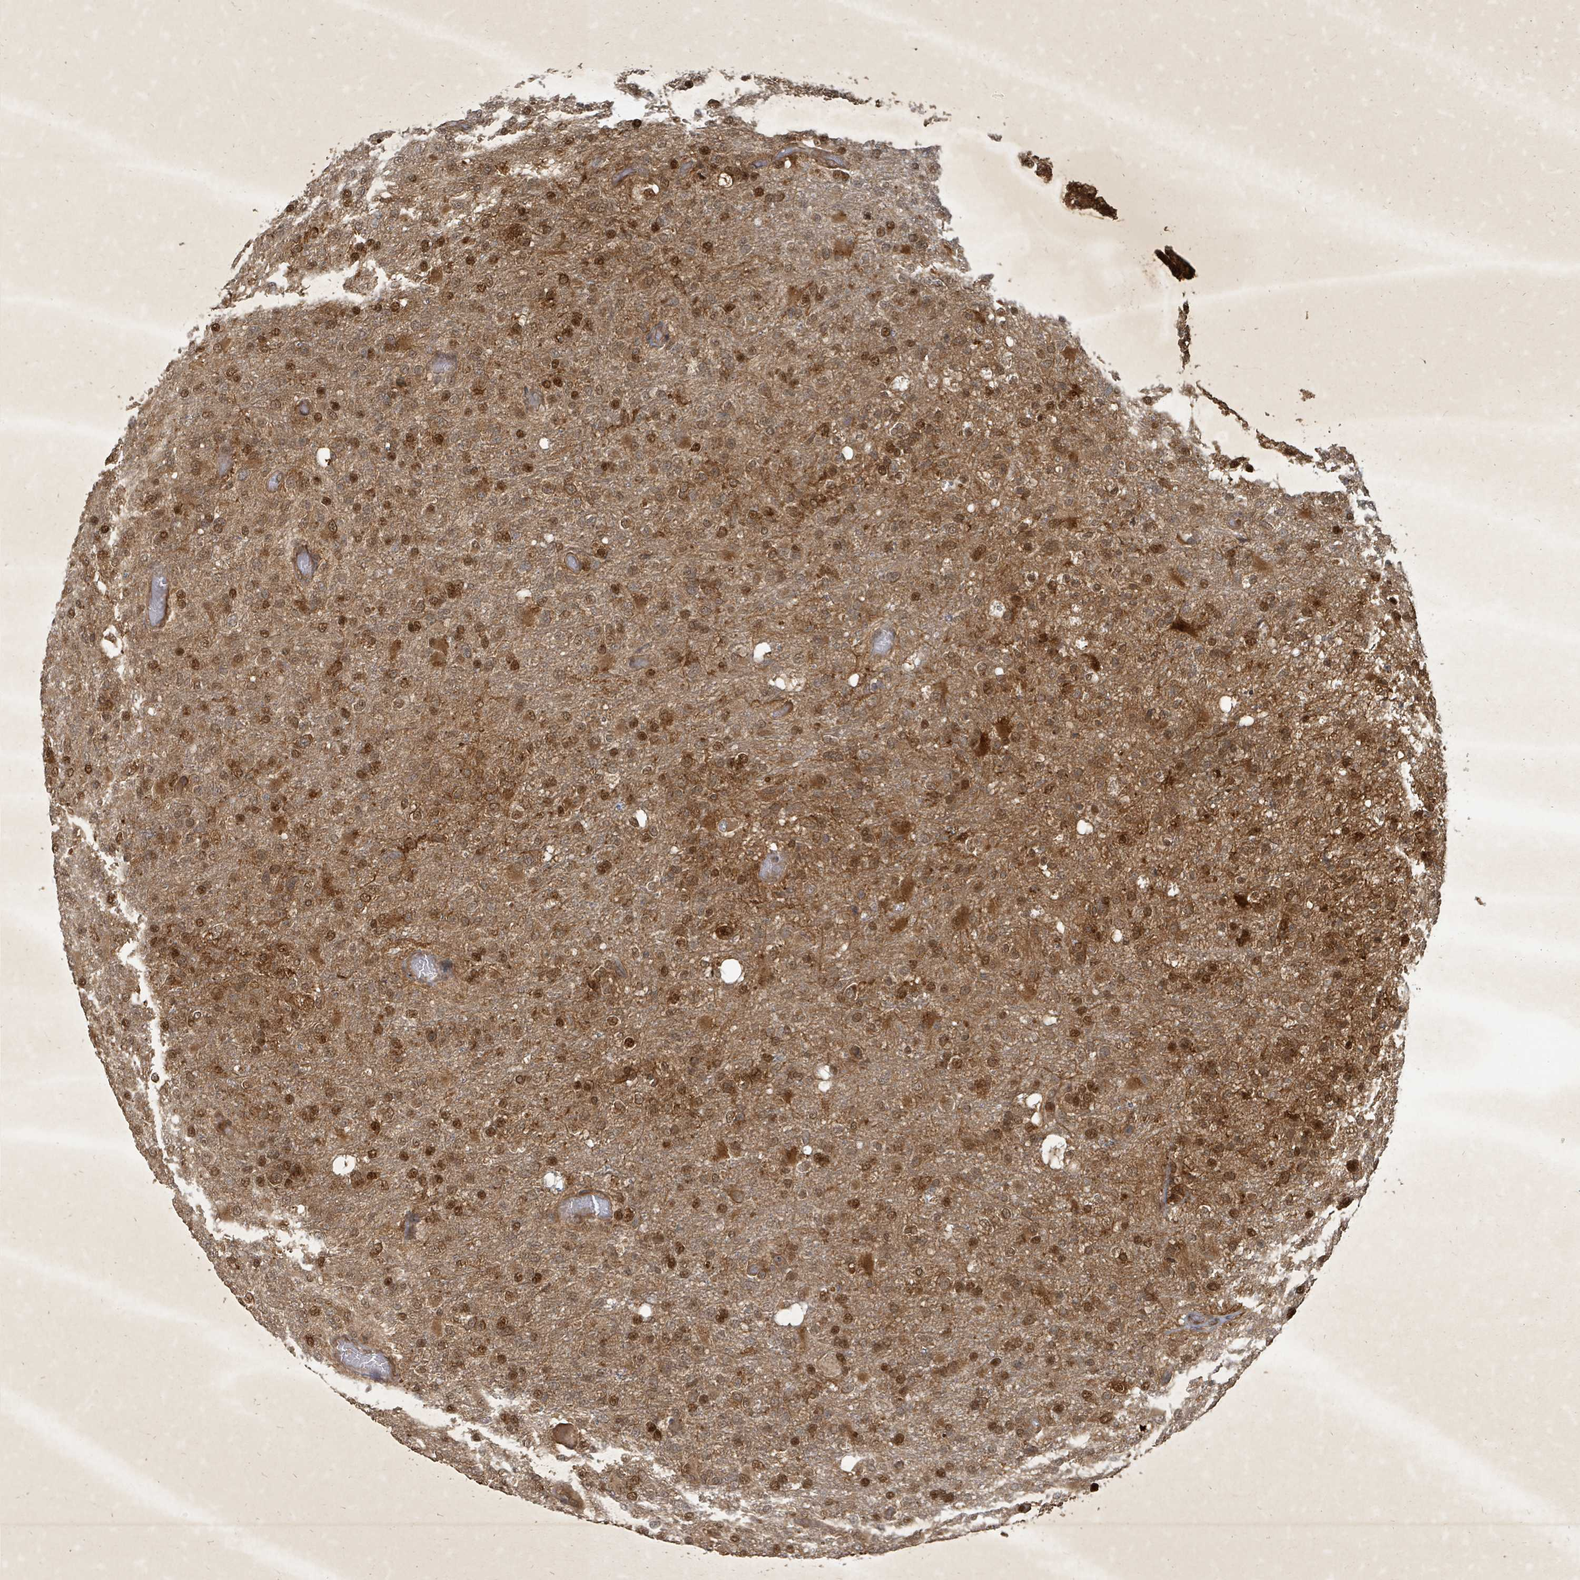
{"staining": {"intensity": "moderate", "quantity": ">75%", "location": "cytoplasmic/membranous,nuclear"}, "tissue": "glioma", "cell_type": "Tumor cells", "image_type": "cancer", "snomed": [{"axis": "morphology", "description": "Glioma, malignant, High grade"}, {"axis": "topography", "description": "Brain"}], "caption": "Immunohistochemical staining of human glioma shows medium levels of moderate cytoplasmic/membranous and nuclear staining in approximately >75% of tumor cells.", "gene": "KDM4E", "patient": {"sex": "female", "age": 74}}